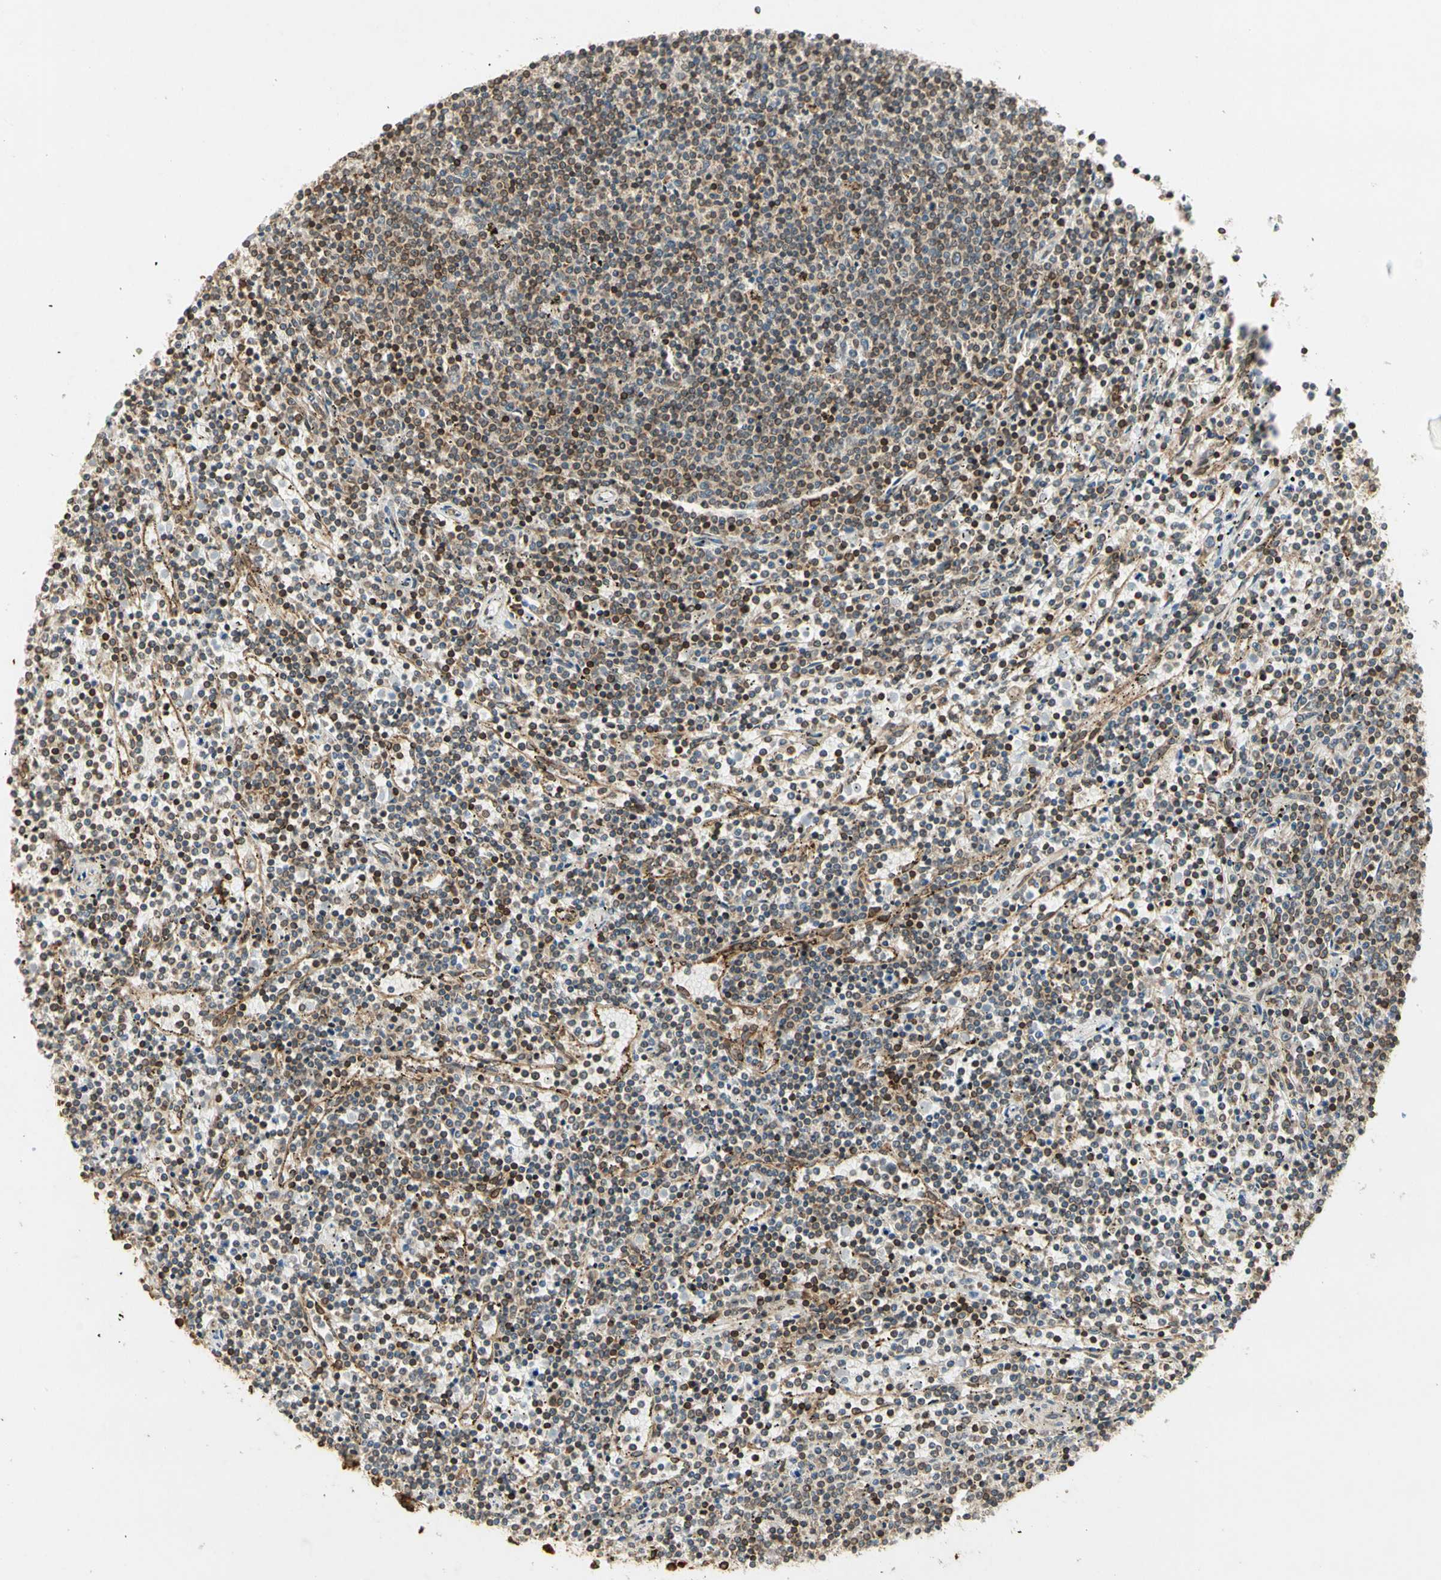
{"staining": {"intensity": "strong", "quantity": "25%-75%", "location": "cytoplasmic/membranous,nuclear"}, "tissue": "lymphoma", "cell_type": "Tumor cells", "image_type": "cancer", "snomed": [{"axis": "morphology", "description": "Malignant lymphoma, non-Hodgkin's type, Low grade"}, {"axis": "topography", "description": "Spleen"}], "caption": "A high amount of strong cytoplasmic/membranous and nuclear staining is identified in approximately 25%-75% of tumor cells in lymphoma tissue.", "gene": "TAPBP", "patient": {"sex": "female", "age": 50}}